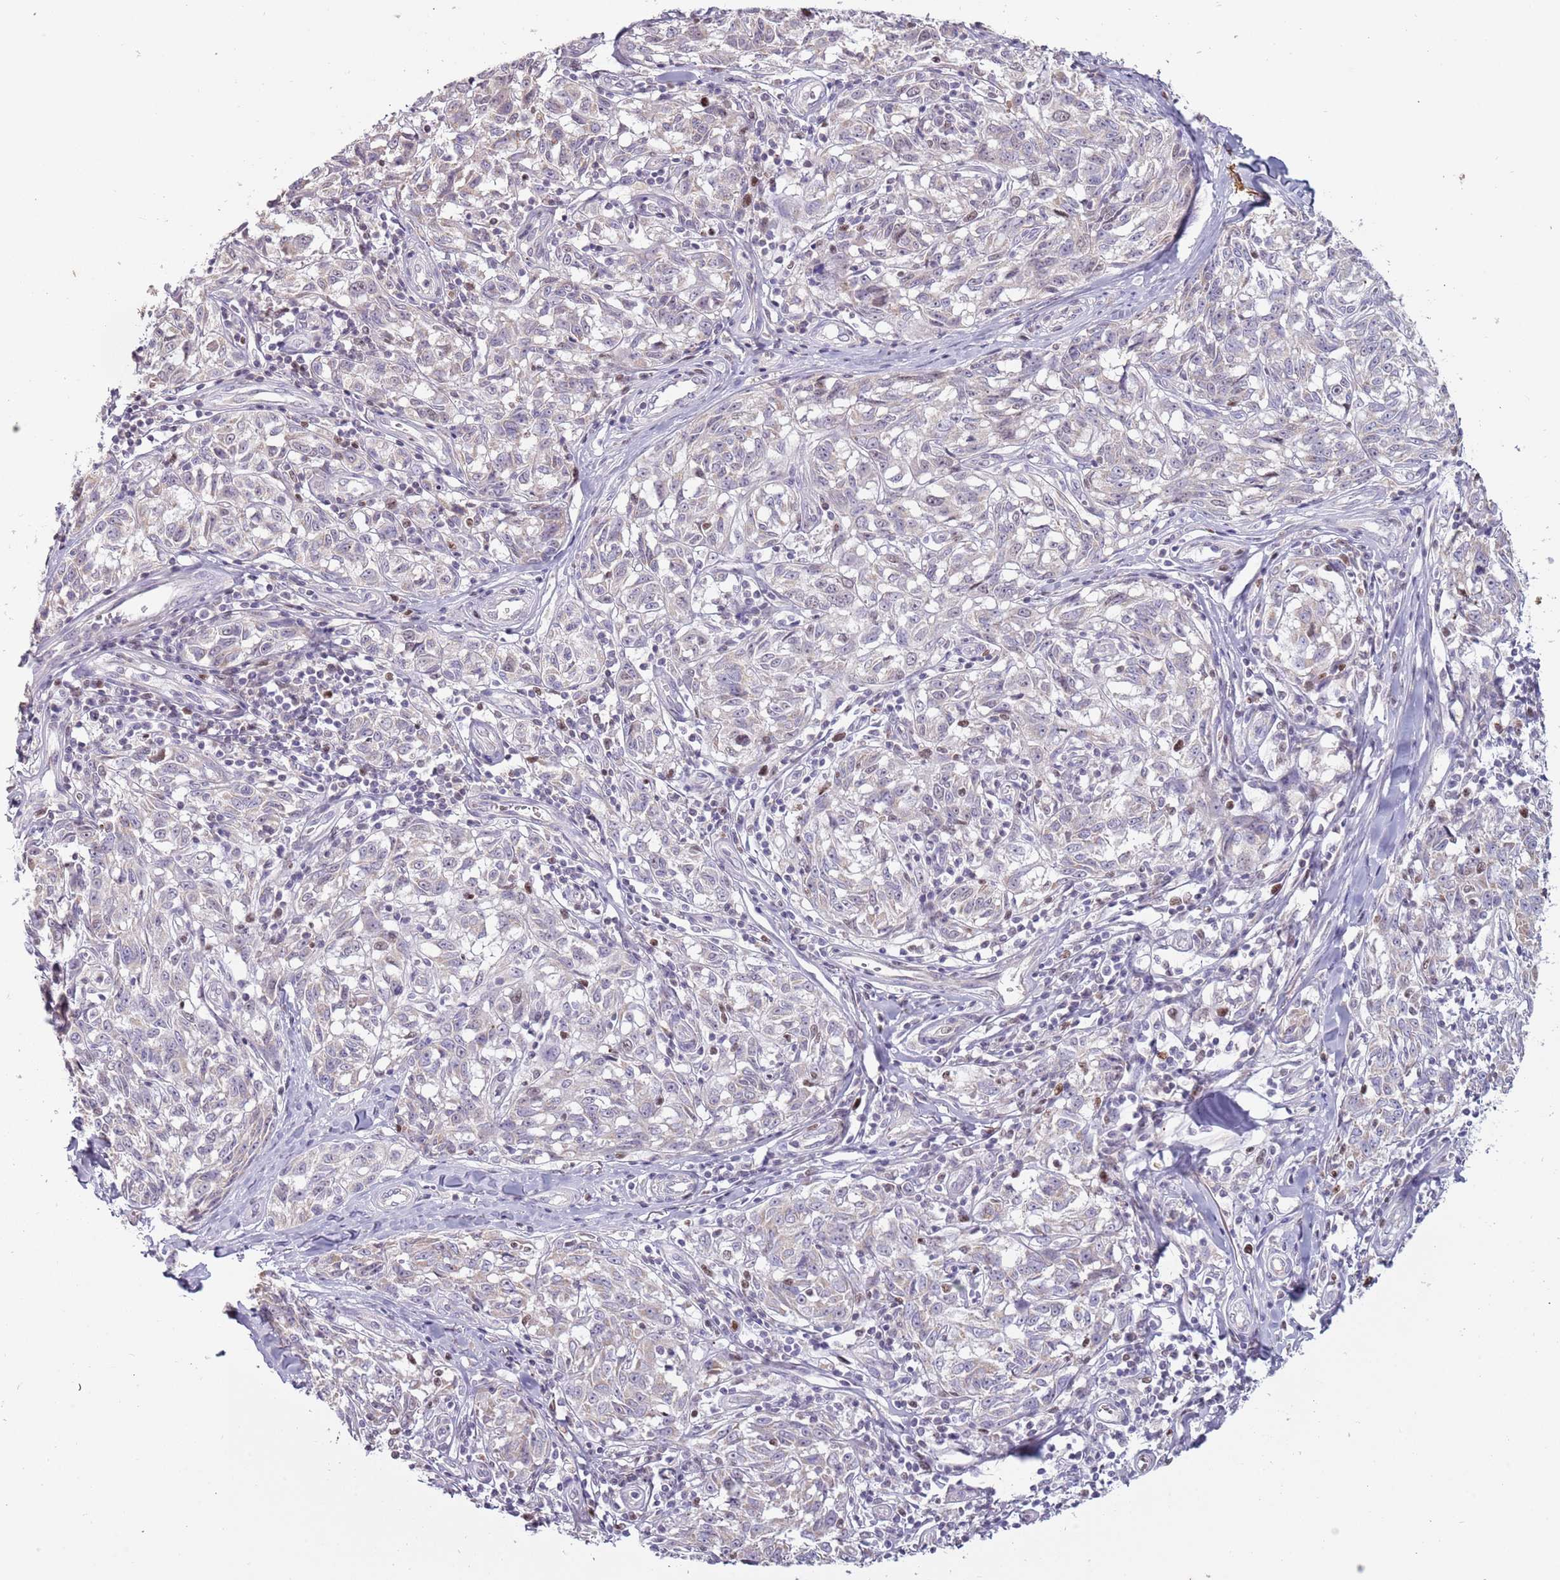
{"staining": {"intensity": "negative", "quantity": "none", "location": "none"}, "tissue": "melanoma", "cell_type": "Tumor cells", "image_type": "cancer", "snomed": [{"axis": "morphology", "description": "Normal tissue, NOS"}, {"axis": "morphology", "description": "Malignant melanoma, NOS"}, {"axis": "topography", "description": "Skin"}], "caption": "Protein analysis of malignant melanoma displays no significant expression in tumor cells. (DAB (3,3'-diaminobenzidine) IHC, high magnification).", "gene": "SYS1", "patient": {"sex": "female", "age": 64}}